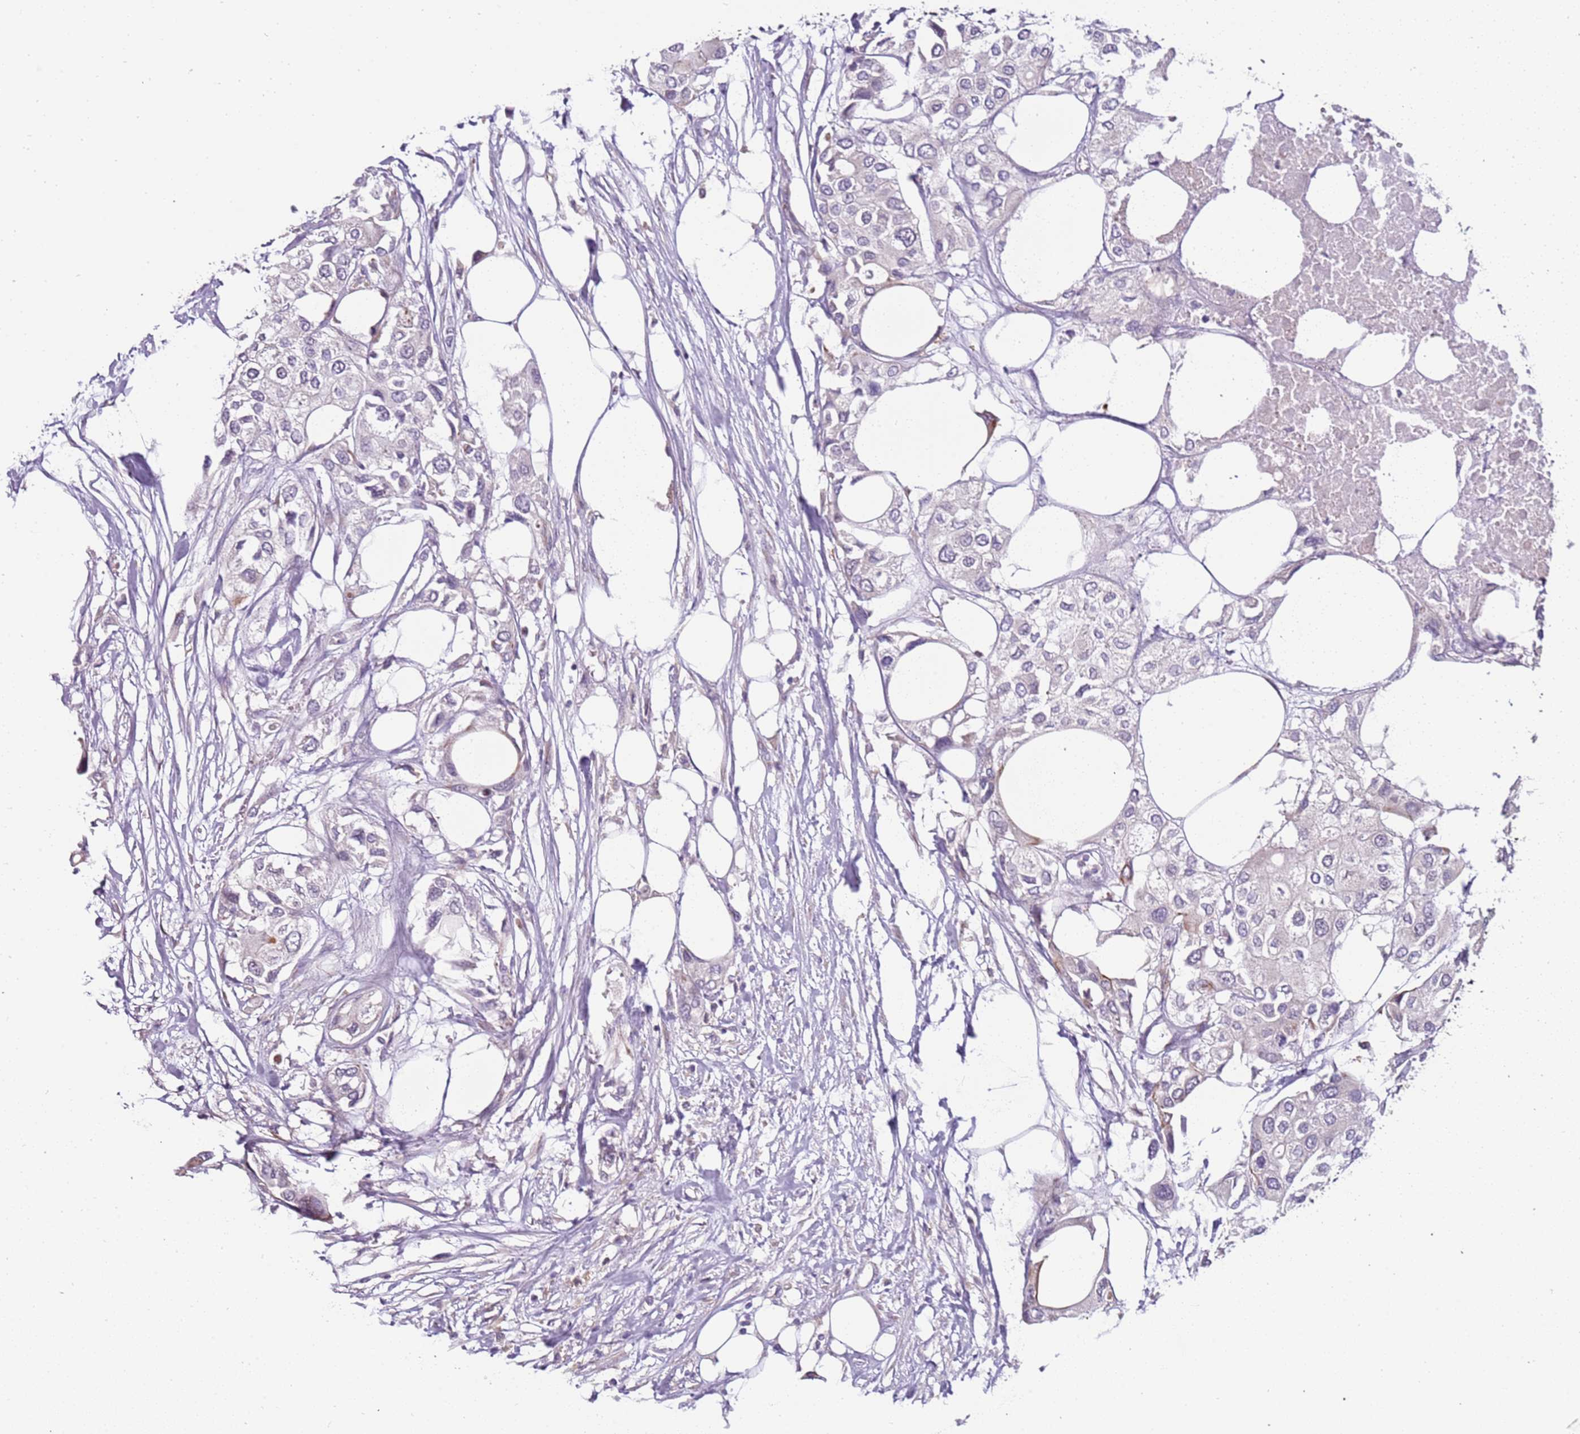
{"staining": {"intensity": "negative", "quantity": "none", "location": "none"}, "tissue": "urothelial cancer", "cell_type": "Tumor cells", "image_type": "cancer", "snomed": [{"axis": "morphology", "description": "Urothelial carcinoma, High grade"}, {"axis": "topography", "description": "Urinary bladder"}], "caption": "The immunohistochemistry image has no significant staining in tumor cells of urothelial cancer tissue.", "gene": "UCMA", "patient": {"sex": "male", "age": 64}}